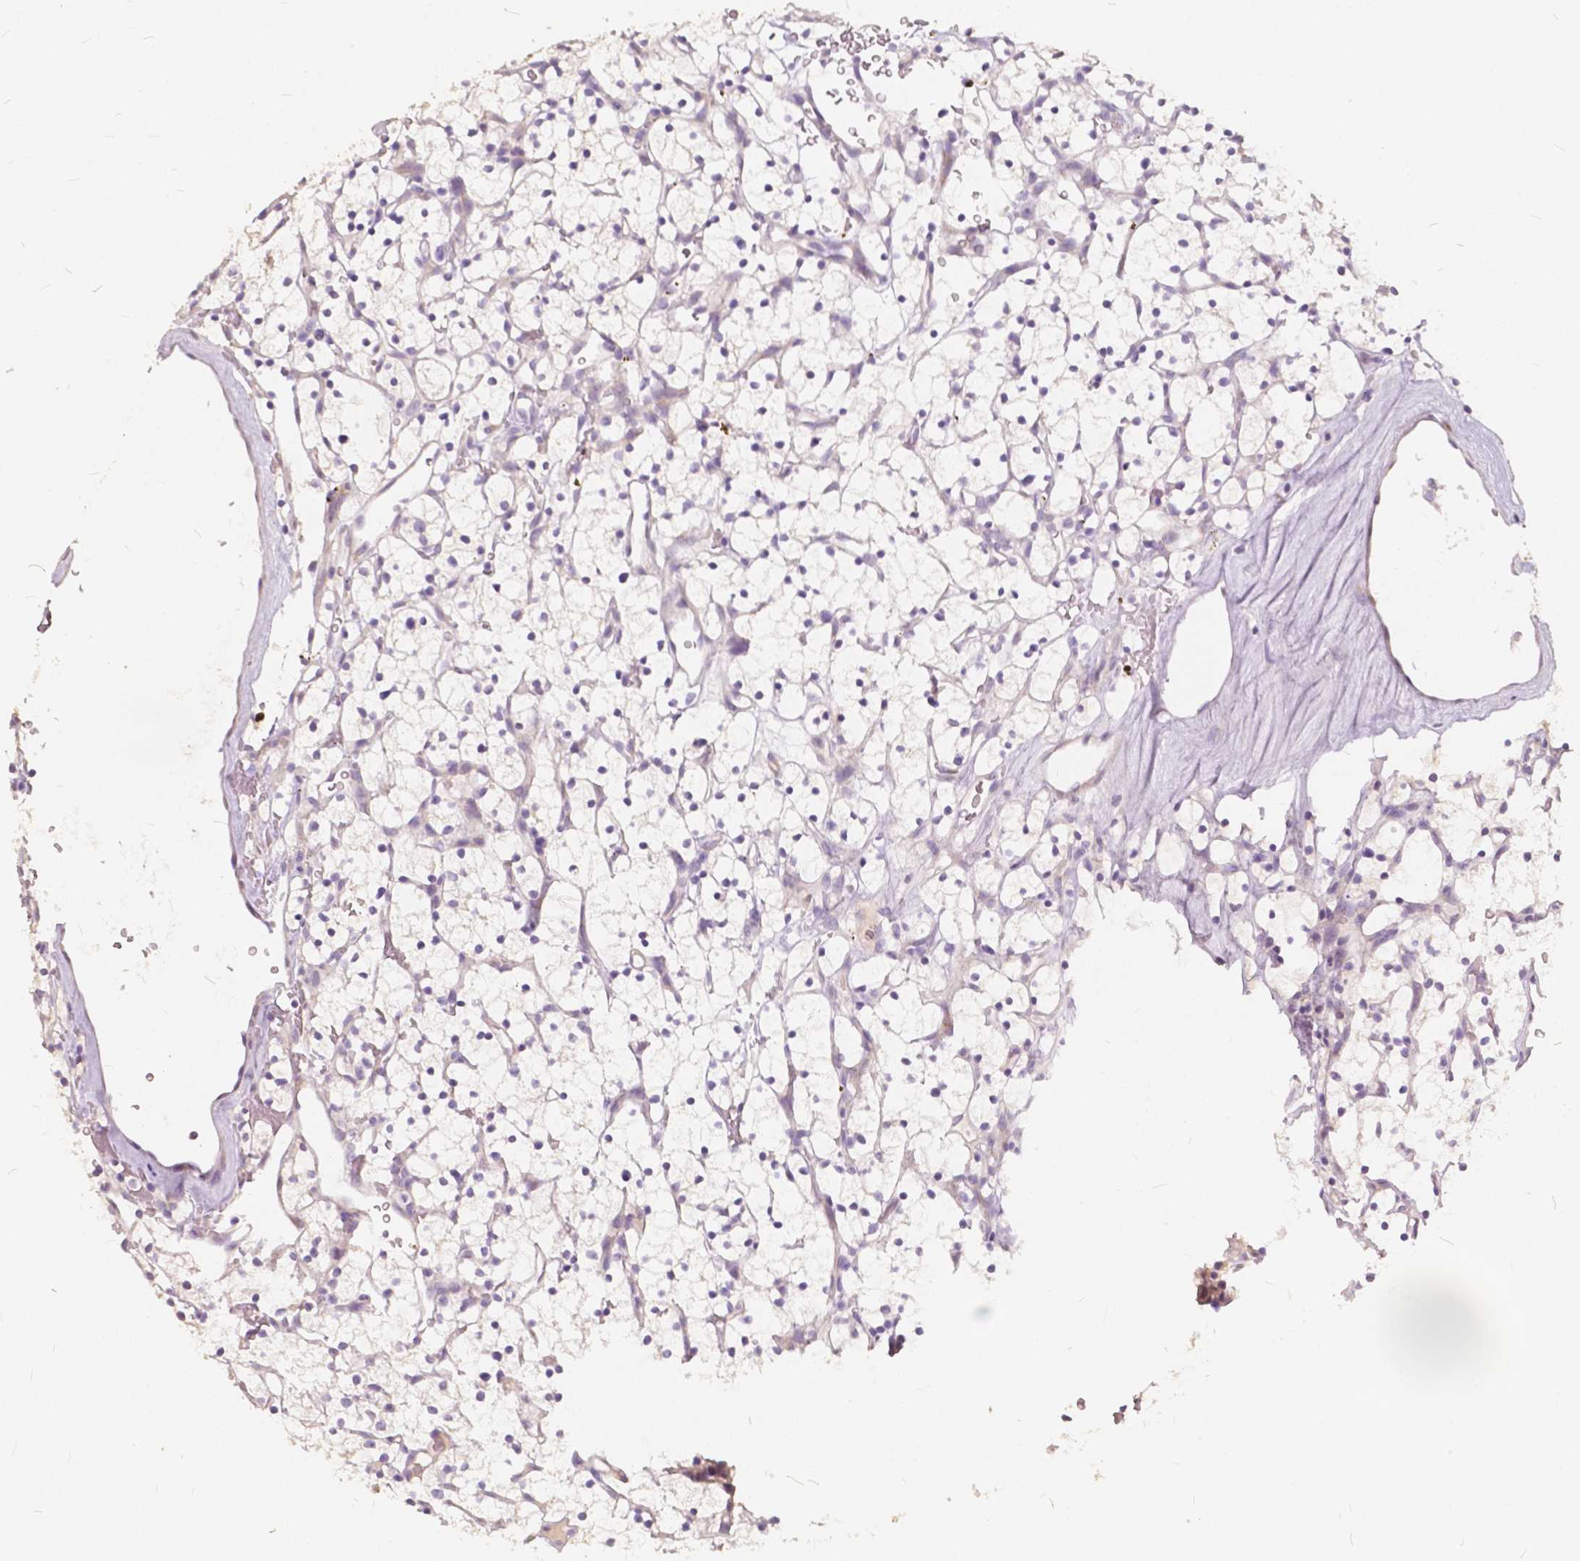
{"staining": {"intensity": "negative", "quantity": "none", "location": "none"}, "tissue": "renal cancer", "cell_type": "Tumor cells", "image_type": "cancer", "snomed": [{"axis": "morphology", "description": "Adenocarcinoma, NOS"}, {"axis": "topography", "description": "Kidney"}], "caption": "Adenocarcinoma (renal) was stained to show a protein in brown. There is no significant expression in tumor cells.", "gene": "SLC7A8", "patient": {"sex": "female", "age": 64}}